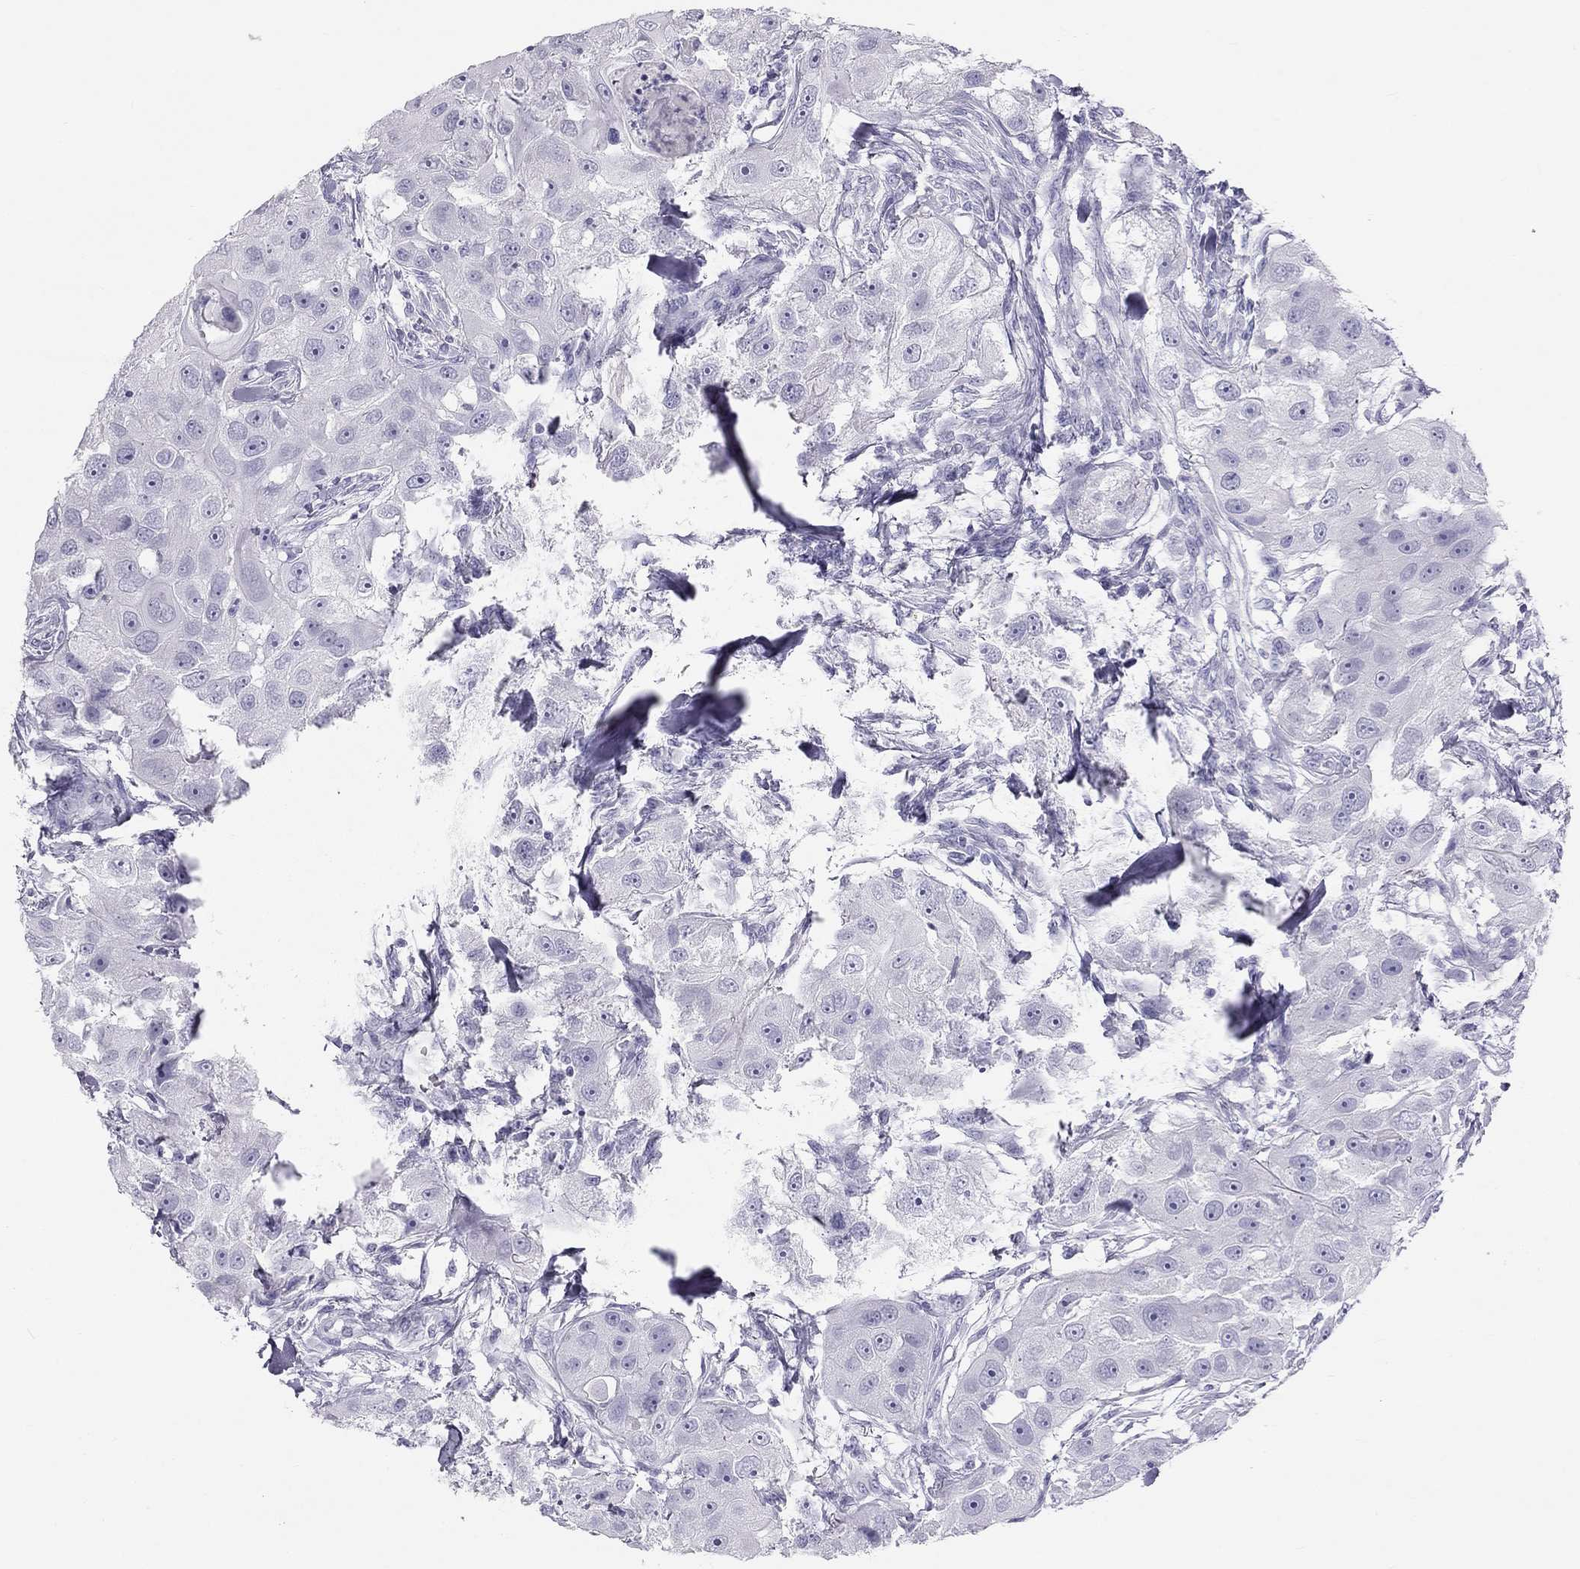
{"staining": {"intensity": "negative", "quantity": "none", "location": "none"}, "tissue": "head and neck cancer", "cell_type": "Tumor cells", "image_type": "cancer", "snomed": [{"axis": "morphology", "description": "Squamous cell carcinoma, NOS"}, {"axis": "topography", "description": "Head-Neck"}], "caption": "A histopathology image of human squamous cell carcinoma (head and neck) is negative for staining in tumor cells. (DAB immunohistochemistry, high magnification).", "gene": "KLRG1", "patient": {"sex": "male", "age": 51}}